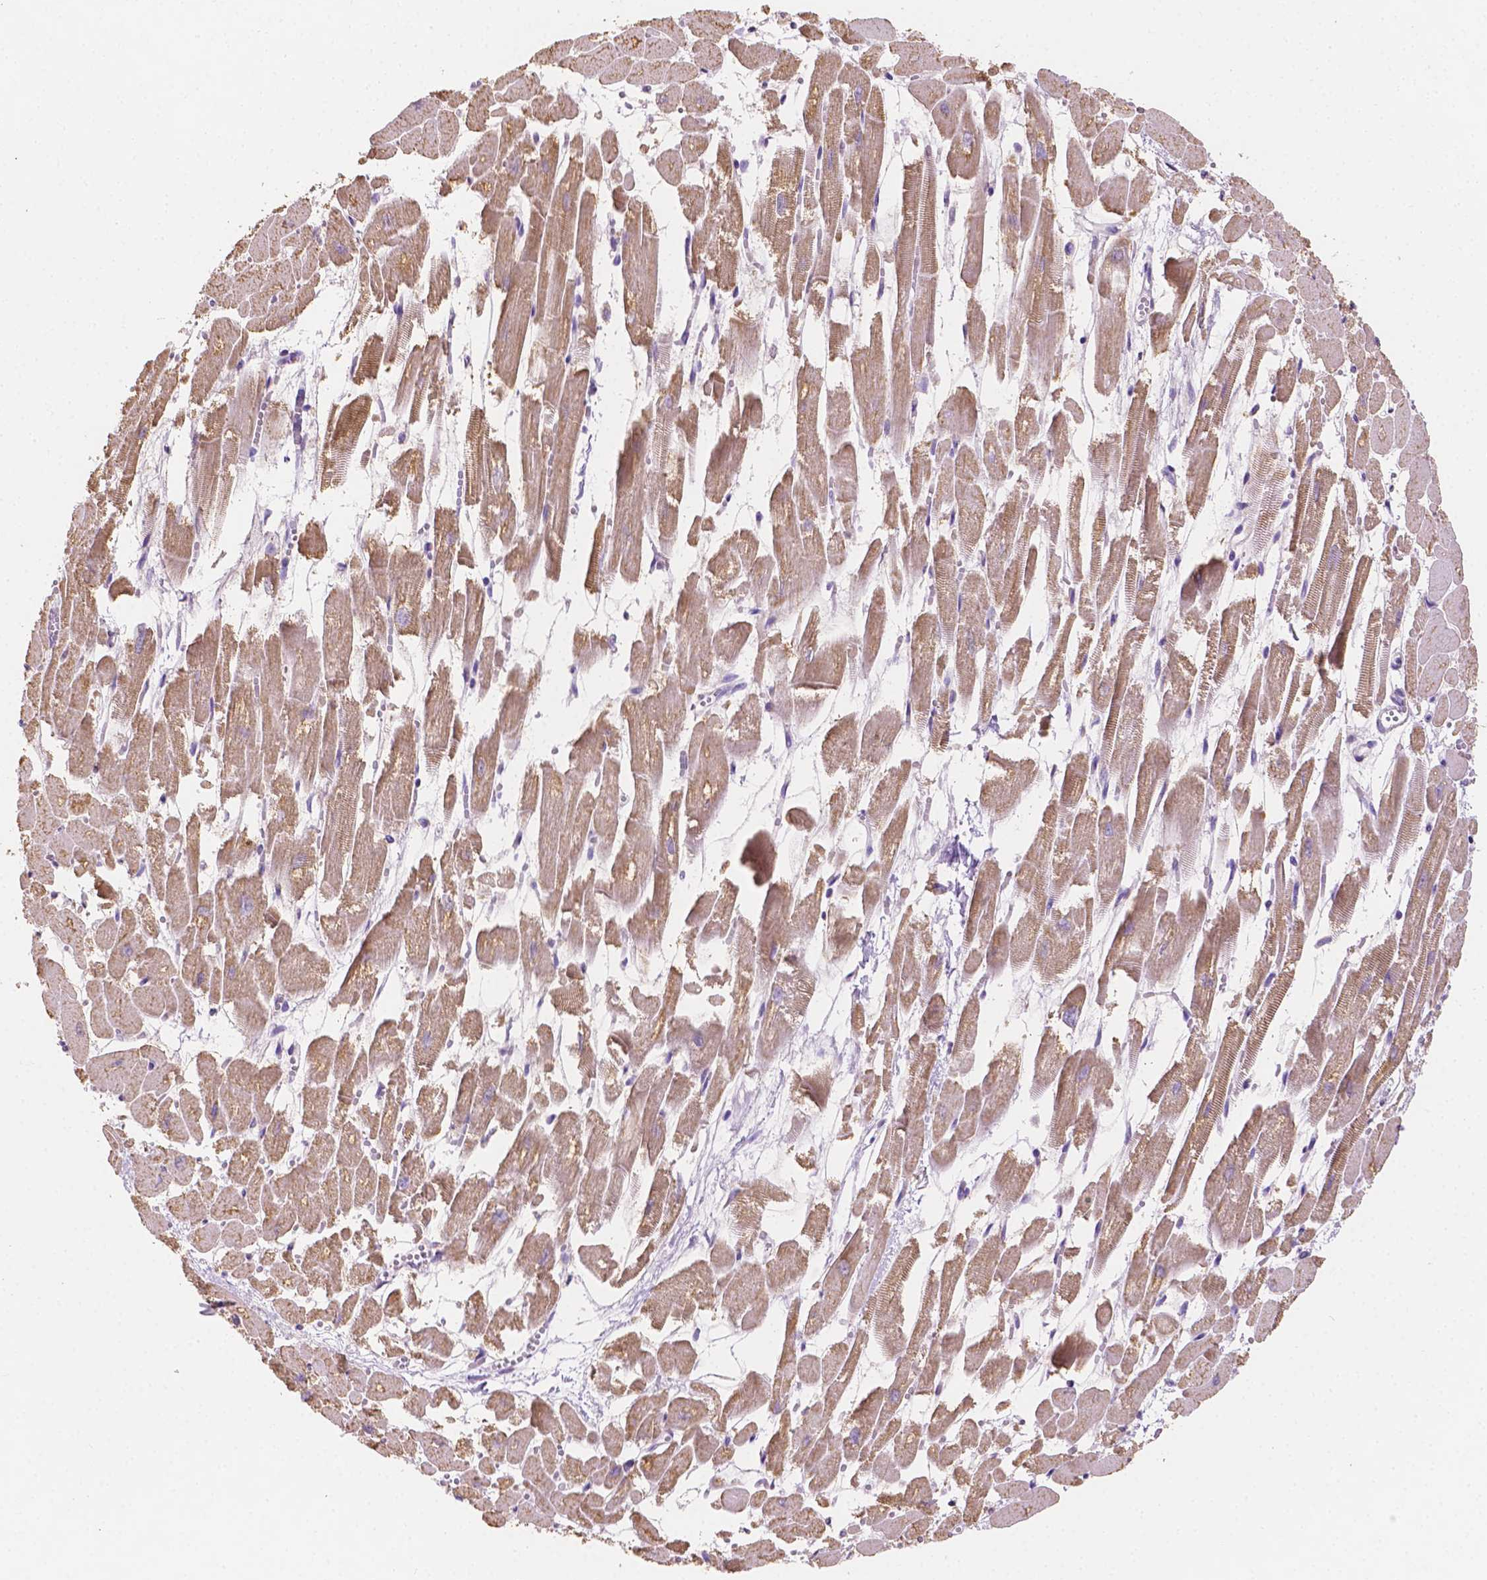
{"staining": {"intensity": "moderate", "quantity": "25%-75%", "location": "cytoplasmic/membranous"}, "tissue": "heart muscle", "cell_type": "Cardiomyocytes", "image_type": "normal", "snomed": [{"axis": "morphology", "description": "Normal tissue, NOS"}, {"axis": "topography", "description": "Heart"}], "caption": "Moderate cytoplasmic/membranous positivity for a protein is seen in about 25%-75% of cardiomyocytes of unremarkable heart muscle using immunohistochemistry (IHC).", "gene": "TMEM130", "patient": {"sex": "female", "age": 52}}